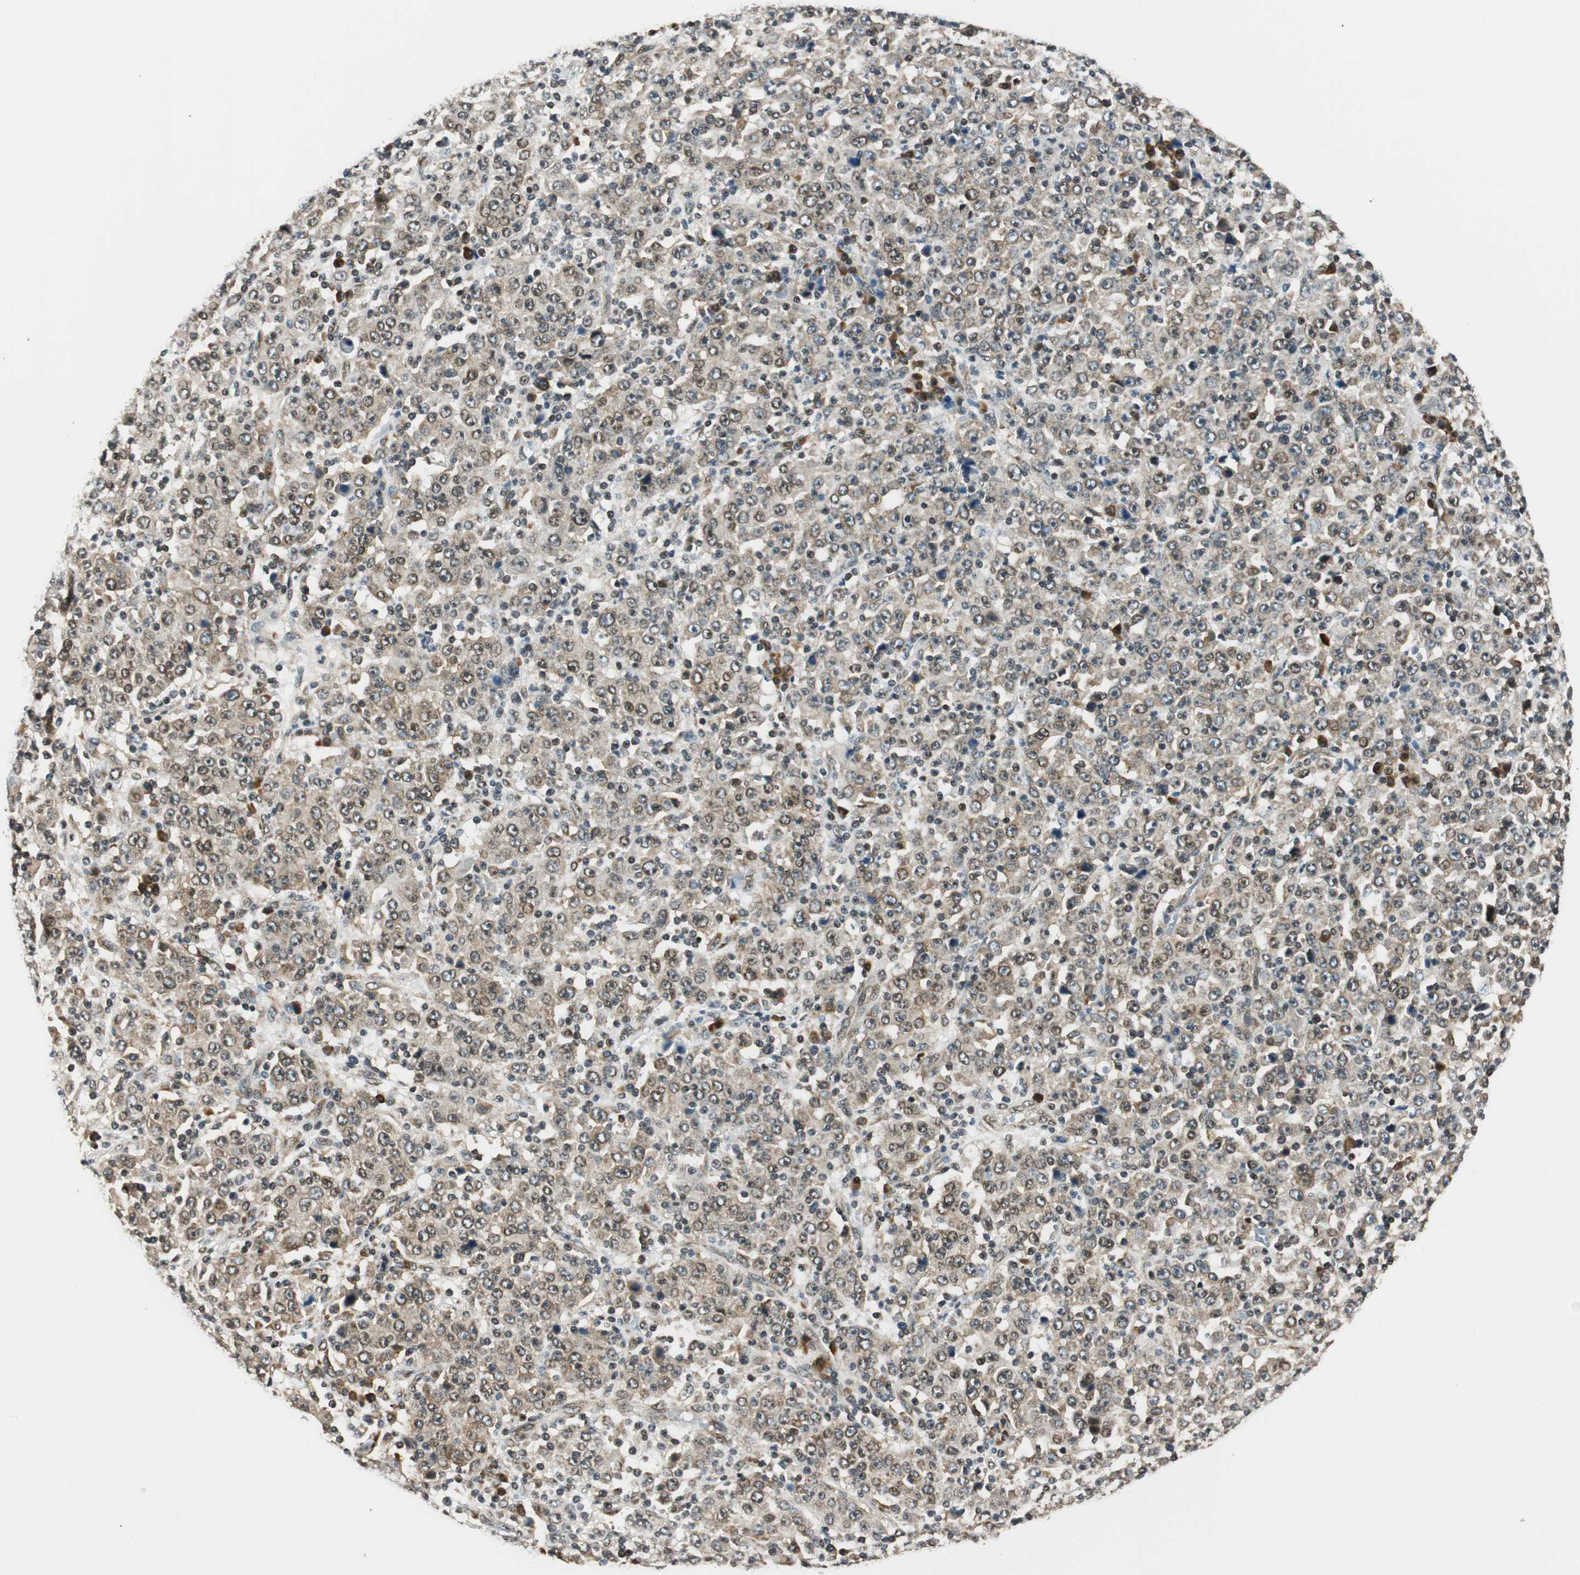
{"staining": {"intensity": "weak", "quantity": ">75%", "location": "cytoplasmic/membranous,nuclear"}, "tissue": "stomach cancer", "cell_type": "Tumor cells", "image_type": "cancer", "snomed": [{"axis": "morphology", "description": "Normal tissue, NOS"}, {"axis": "morphology", "description": "Adenocarcinoma, NOS"}, {"axis": "topography", "description": "Stomach, upper"}, {"axis": "topography", "description": "Stomach"}], "caption": "Immunohistochemistry (DAB) staining of human stomach adenocarcinoma shows weak cytoplasmic/membranous and nuclear protein staining in approximately >75% of tumor cells.", "gene": "RING1", "patient": {"sex": "male", "age": 59}}